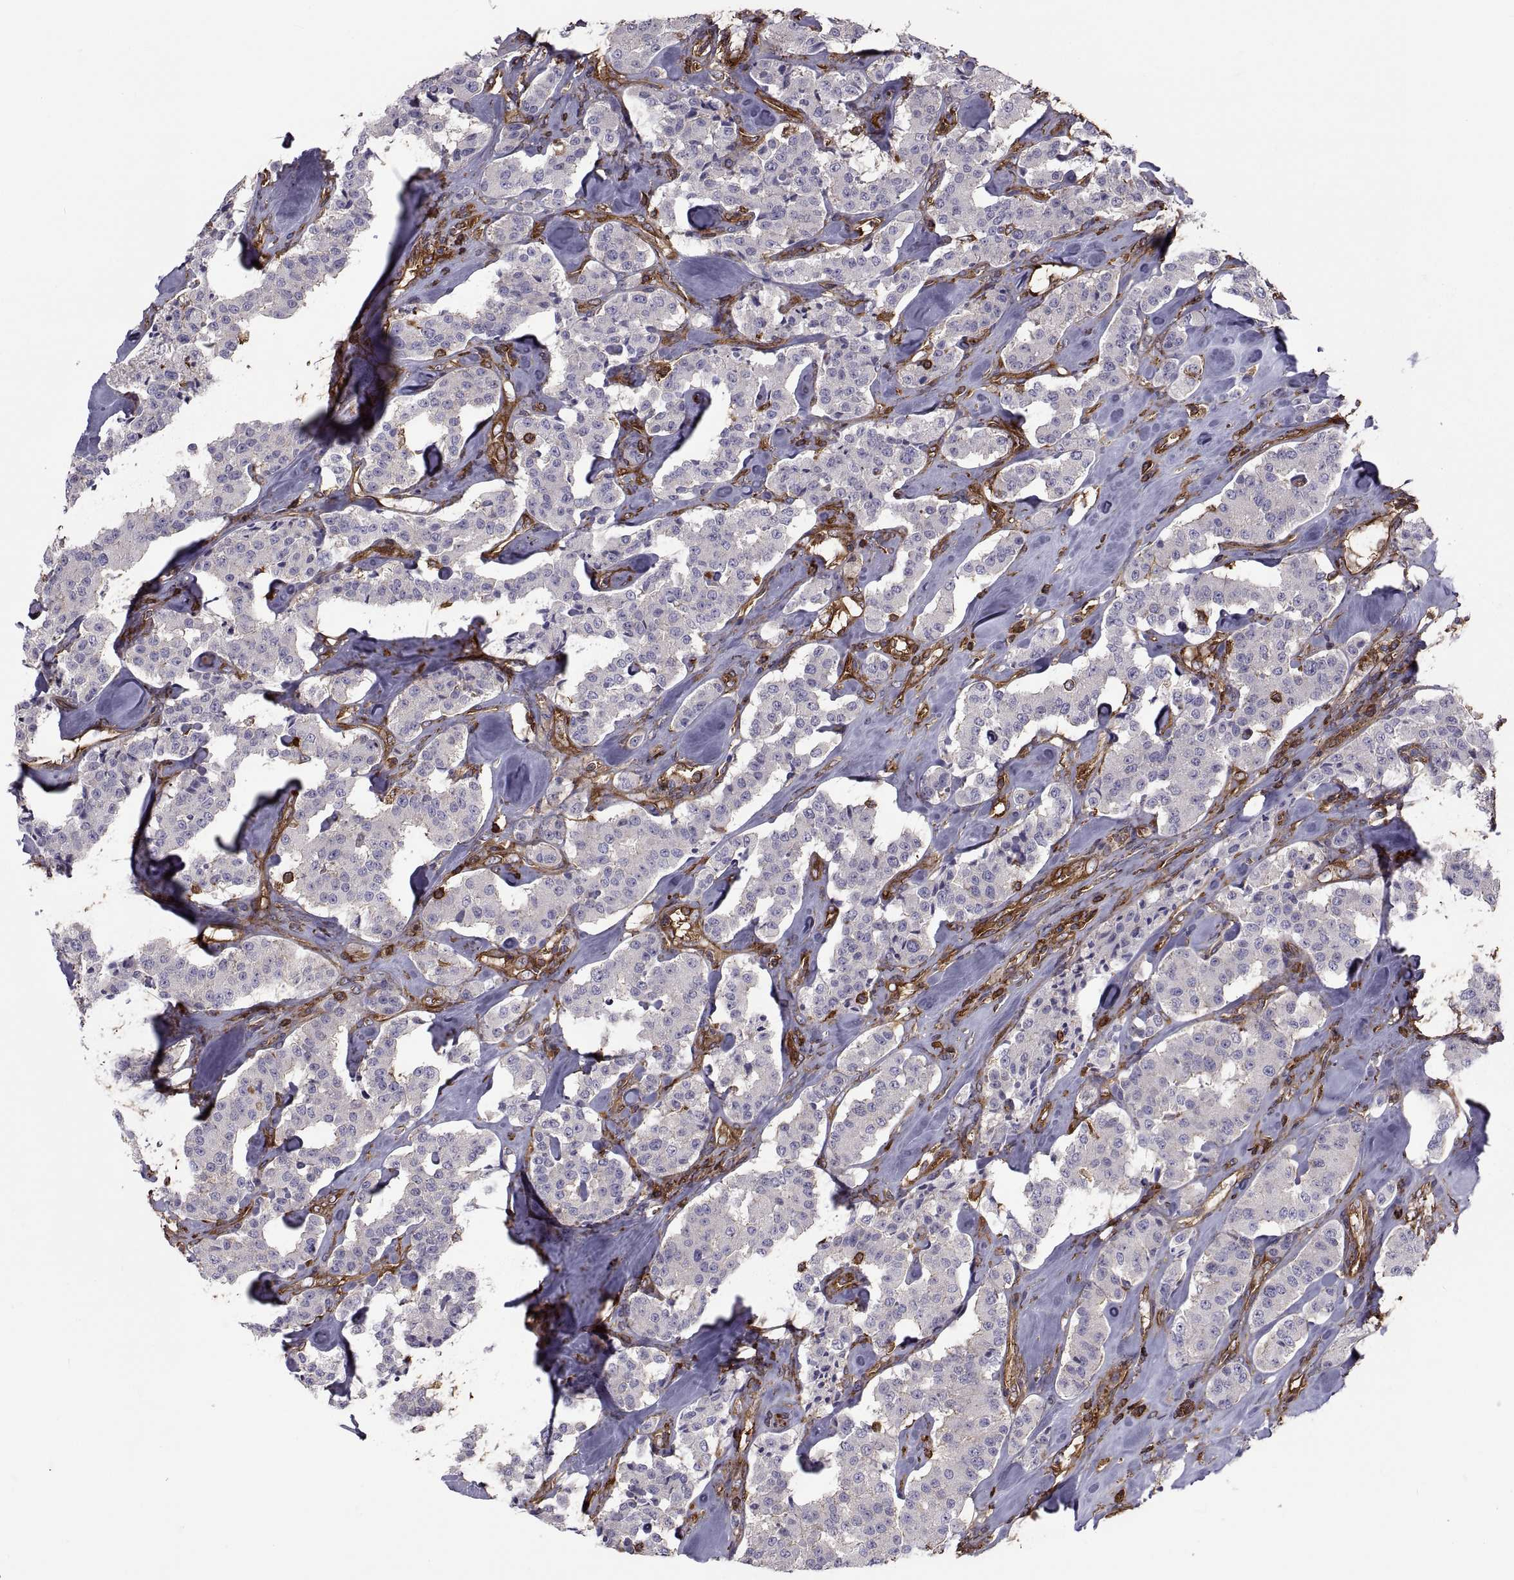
{"staining": {"intensity": "negative", "quantity": "none", "location": "none"}, "tissue": "carcinoid", "cell_type": "Tumor cells", "image_type": "cancer", "snomed": [{"axis": "morphology", "description": "Carcinoid, malignant, NOS"}, {"axis": "topography", "description": "Pancreas"}], "caption": "Immunohistochemical staining of human carcinoid reveals no significant staining in tumor cells. (DAB (3,3'-diaminobenzidine) IHC with hematoxylin counter stain).", "gene": "MYH9", "patient": {"sex": "male", "age": 41}}